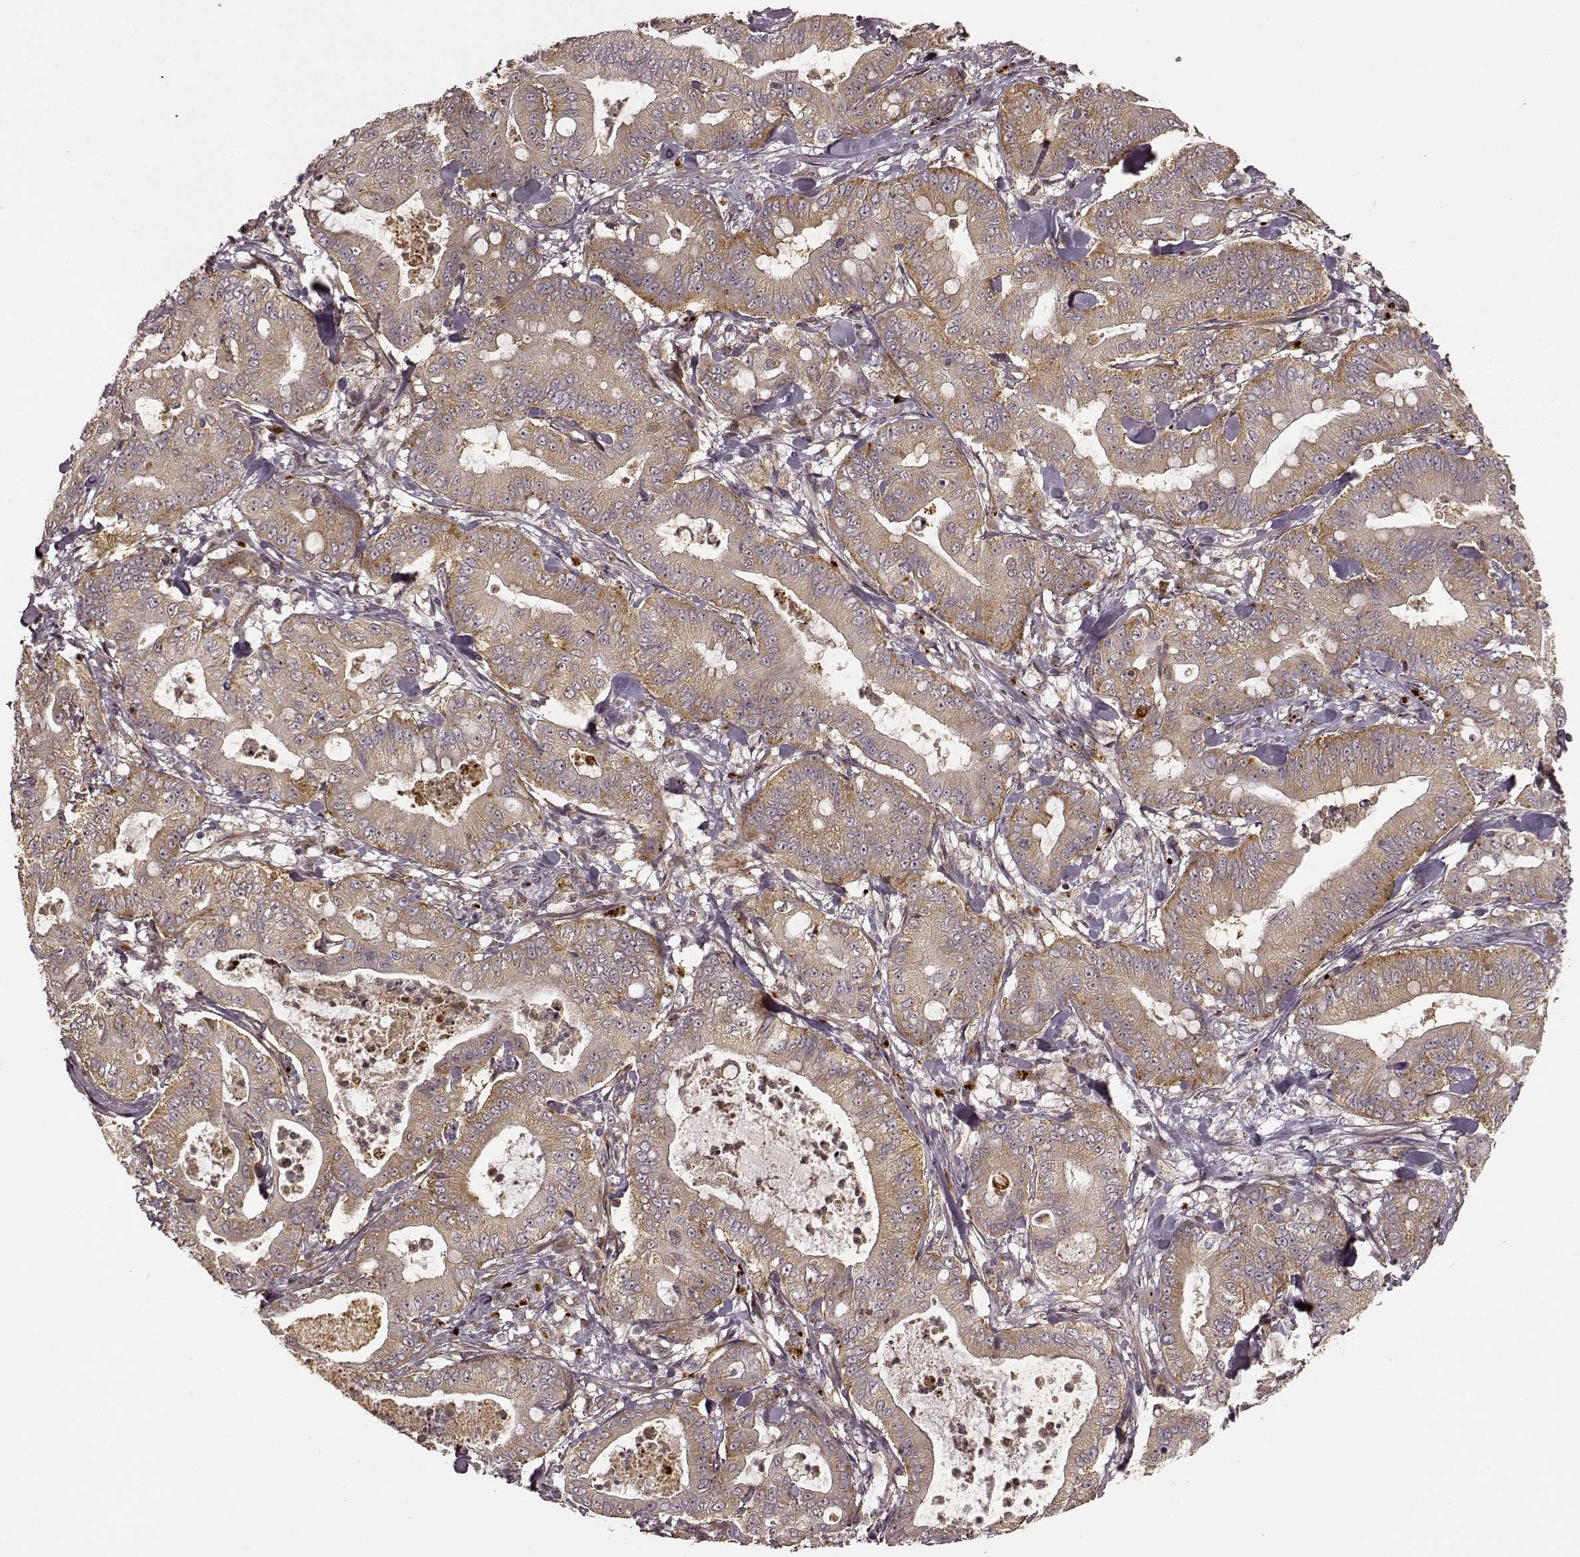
{"staining": {"intensity": "moderate", "quantity": ">75%", "location": "cytoplasmic/membranous"}, "tissue": "pancreatic cancer", "cell_type": "Tumor cells", "image_type": "cancer", "snomed": [{"axis": "morphology", "description": "Adenocarcinoma, NOS"}, {"axis": "topography", "description": "Pancreas"}], "caption": "Tumor cells demonstrate medium levels of moderate cytoplasmic/membranous staining in approximately >75% of cells in human pancreatic cancer.", "gene": "SLC12A9", "patient": {"sex": "male", "age": 71}}